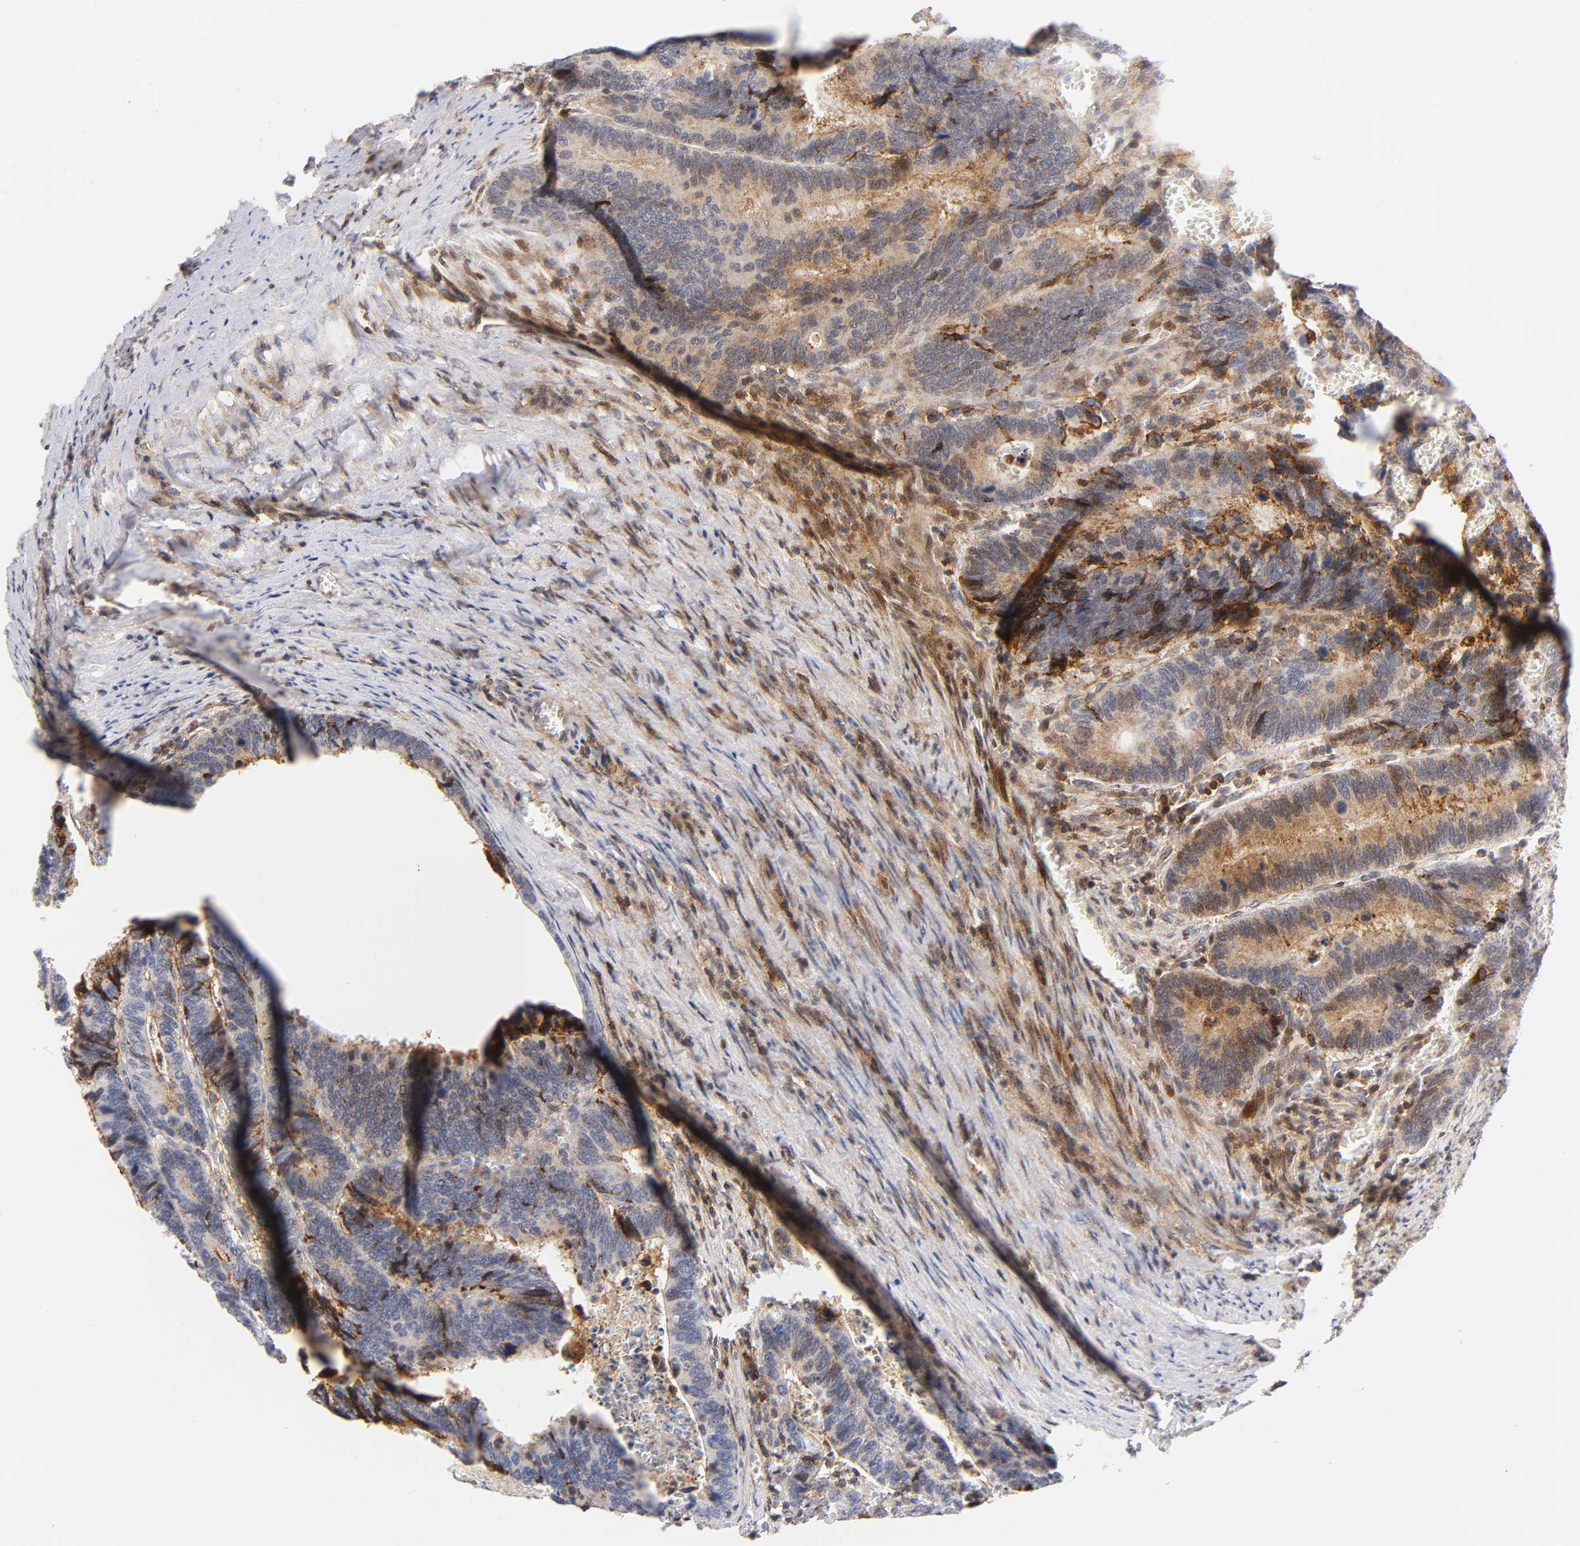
{"staining": {"intensity": "moderate", "quantity": "25%-75%", "location": "cytoplasmic/membranous"}, "tissue": "colorectal cancer", "cell_type": "Tumor cells", "image_type": "cancer", "snomed": [{"axis": "morphology", "description": "Adenocarcinoma, NOS"}, {"axis": "topography", "description": "Colon"}], "caption": "Immunohistochemical staining of colorectal cancer (adenocarcinoma) shows moderate cytoplasmic/membranous protein positivity in approximately 25%-75% of tumor cells.", "gene": "ANXA7", "patient": {"sex": "male", "age": 72}}